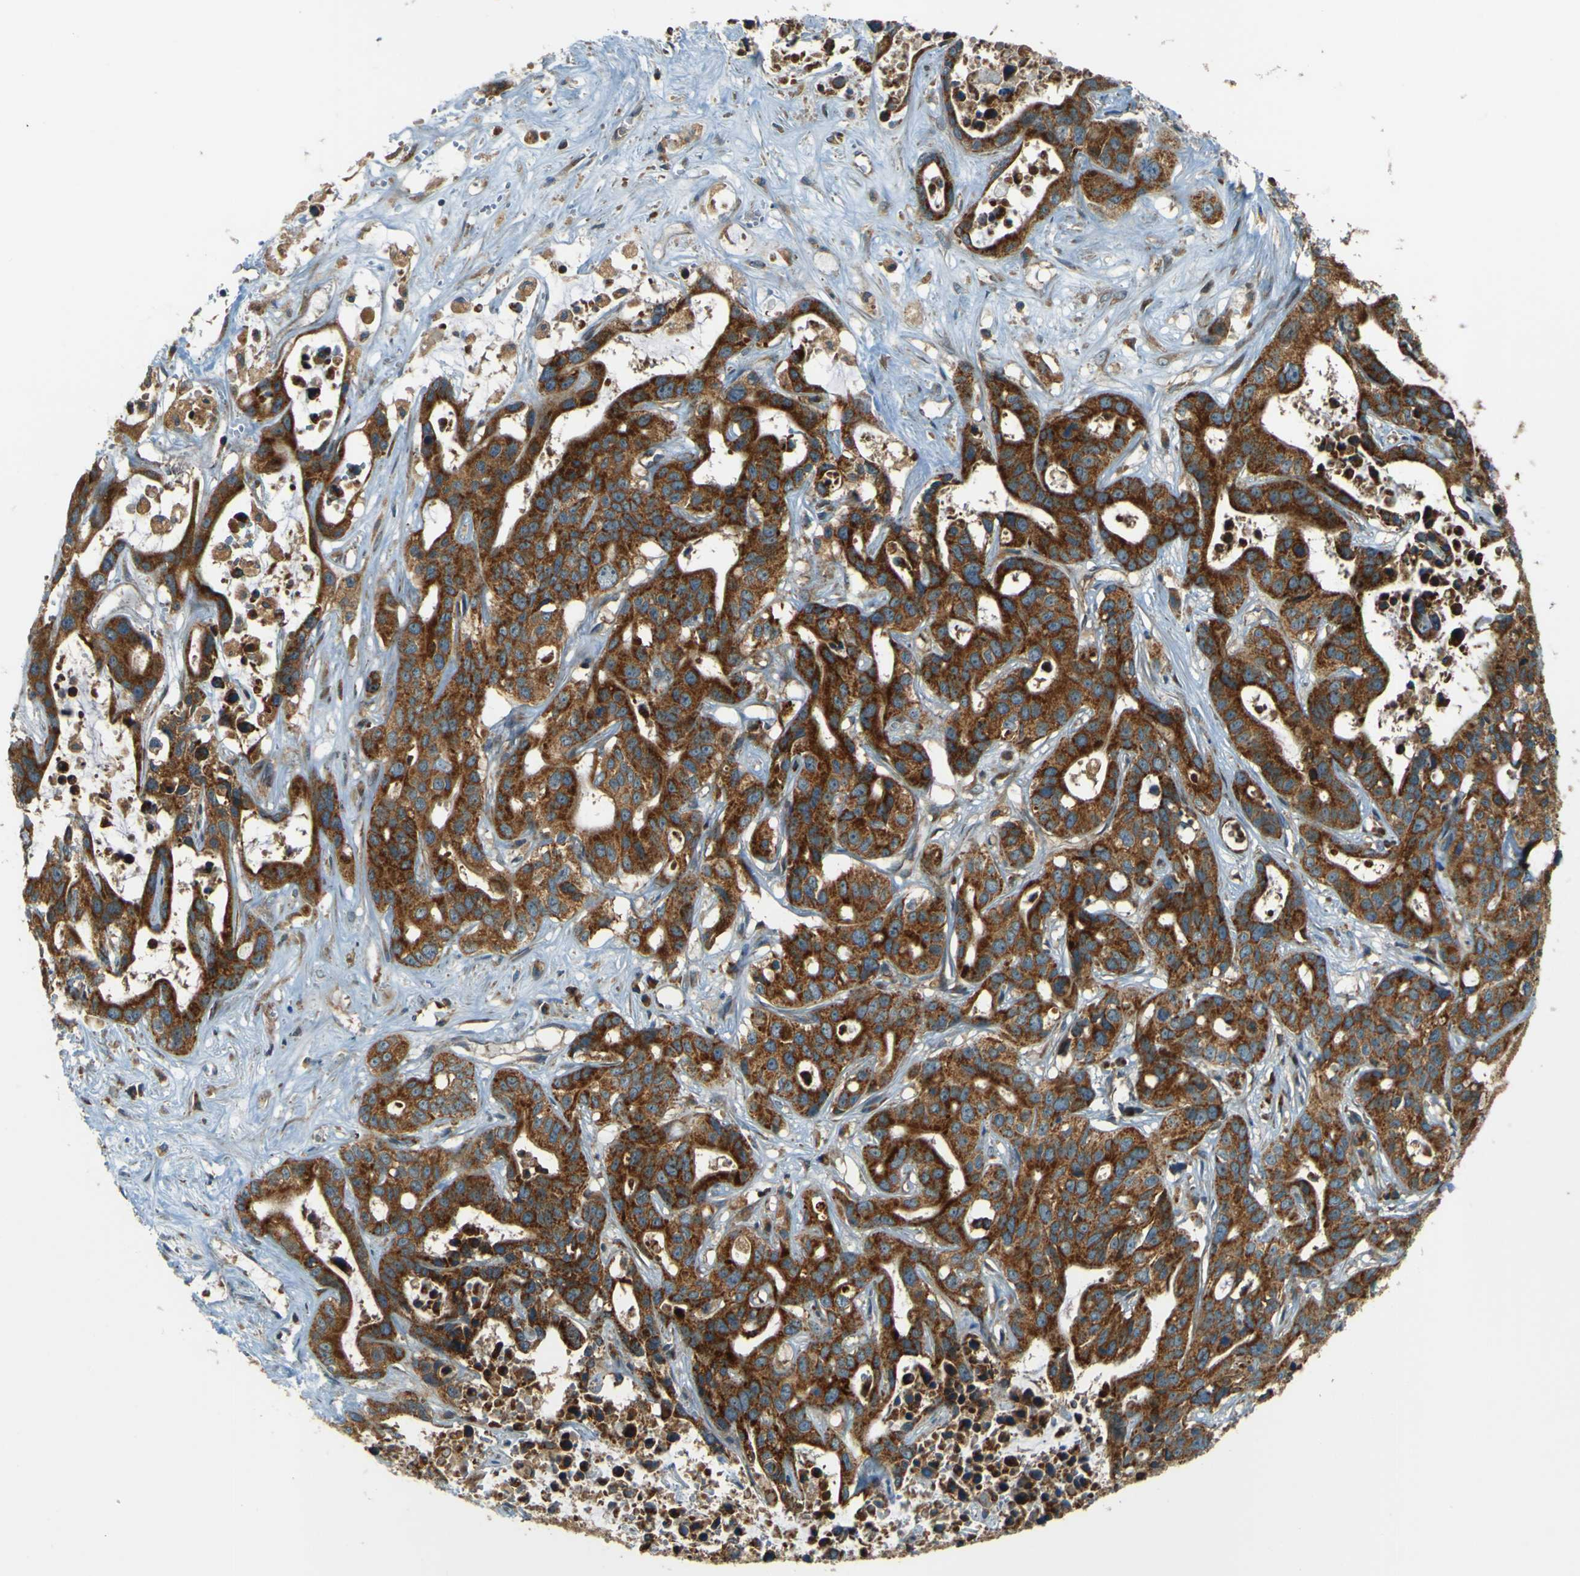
{"staining": {"intensity": "strong", "quantity": ">75%", "location": "cytoplasmic/membranous"}, "tissue": "liver cancer", "cell_type": "Tumor cells", "image_type": "cancer", "snomed": [{"axis": "morphology", "description": "Cholangiocarcinoma"}, {"axis": "topography", "description": "Liver"}], "caption": "Immunohistochemistry micrograph of neoplastic tissue: cholangiocarcinoma (liver) stained using IHC shows high levels of strong protein expression localized specifically in the cytoplasmic/membranous of tumor cells, appearing as a cytoplasmic/membranous brown color.", "gene": "DNAJC5", "patient": {"sex": "female", "age": 65}}